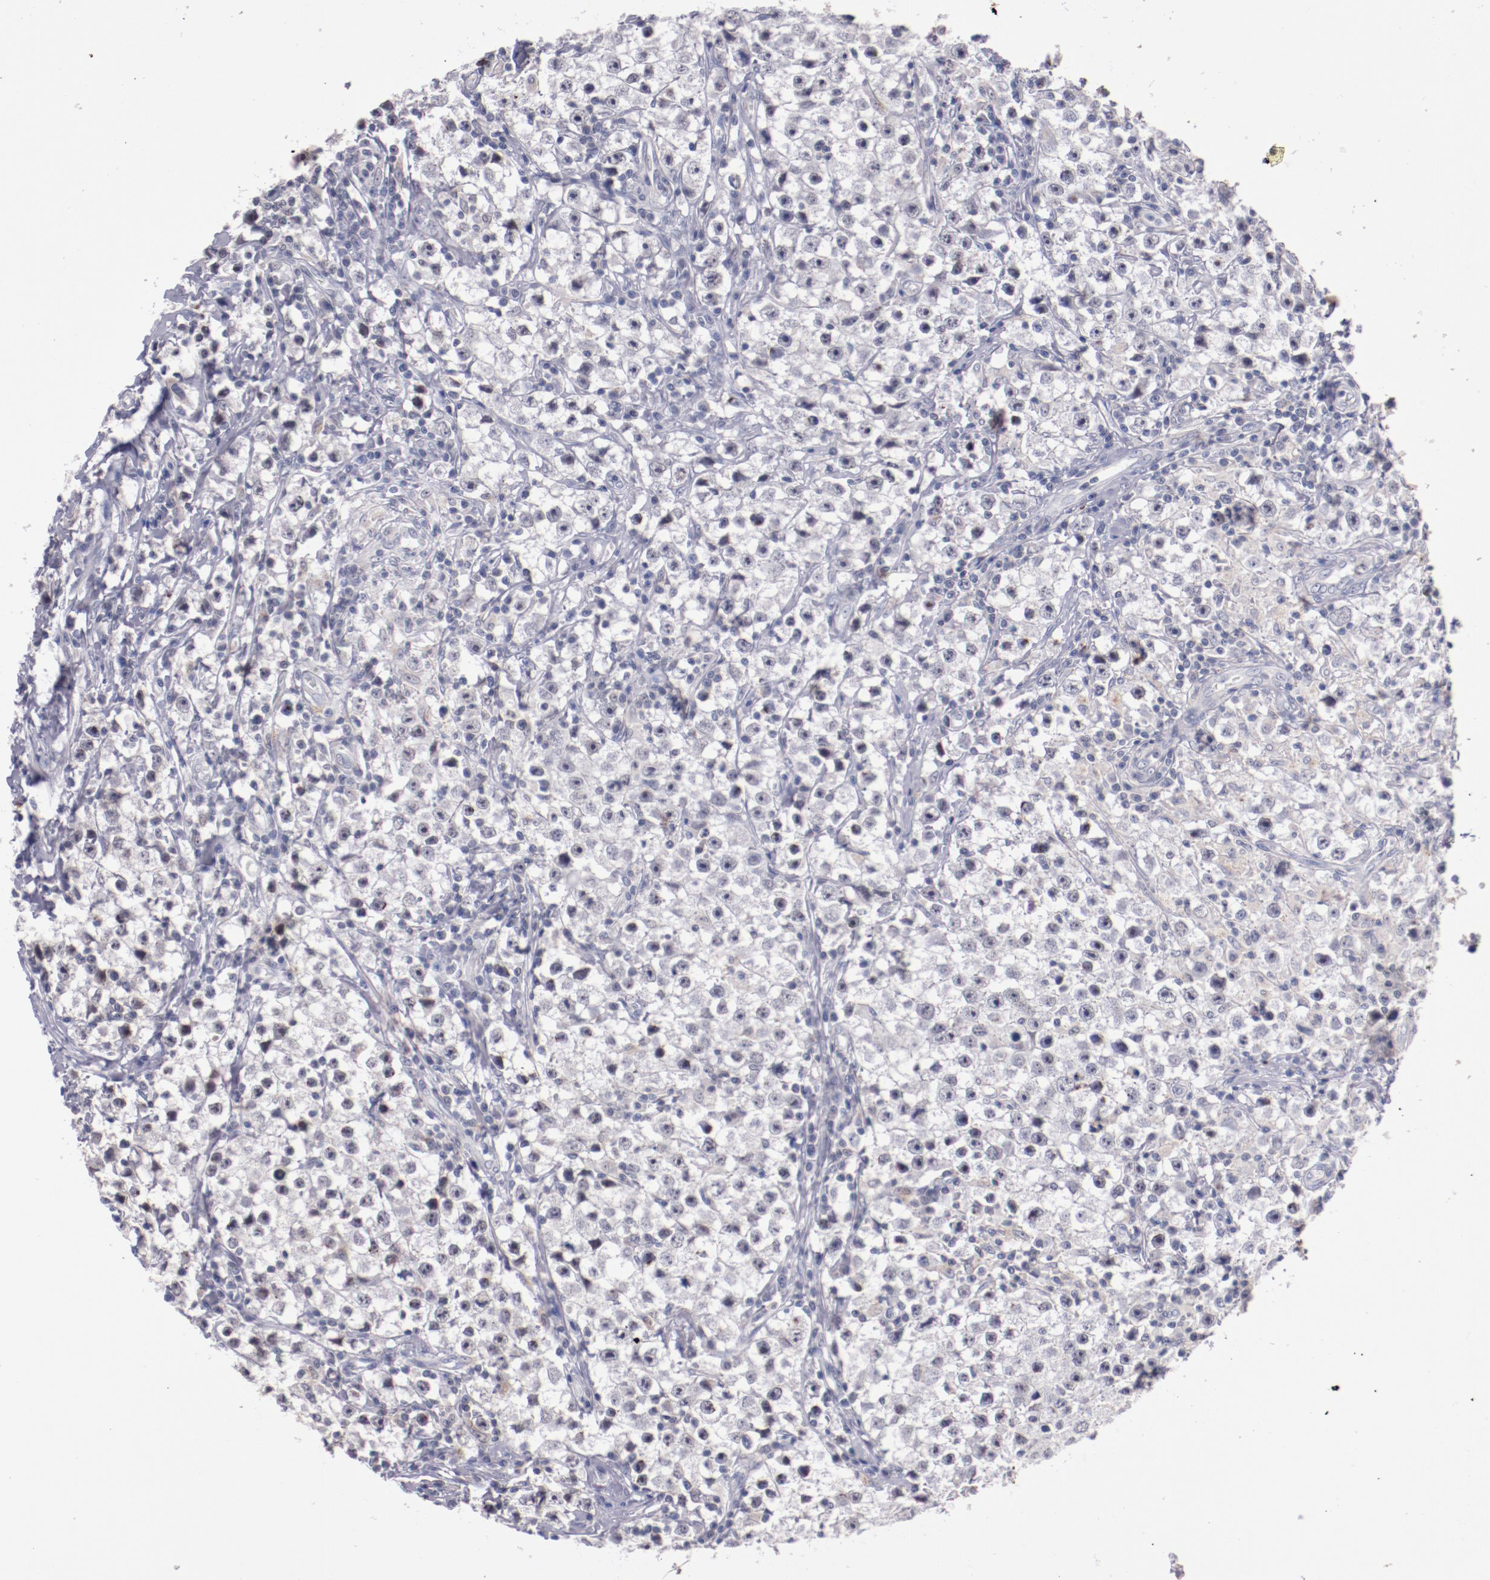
{"staining": {"intensity": "negative", "quantity": "none", "location": "none"}, "tissue": "testis cancer", "cell_type": "Tumor cells", "image_type": "cancer", "snomed": [{"axis": "morphology", "description": "Seminoma, NOS"}, {"axis": "topography", "description": "Testis"}], "caption": "This is an IHC micrograph of human testis cancer. There is no positivity in tumor cells.", "gene": "SYP", "patient": {"sex": "male", "age": 35}}